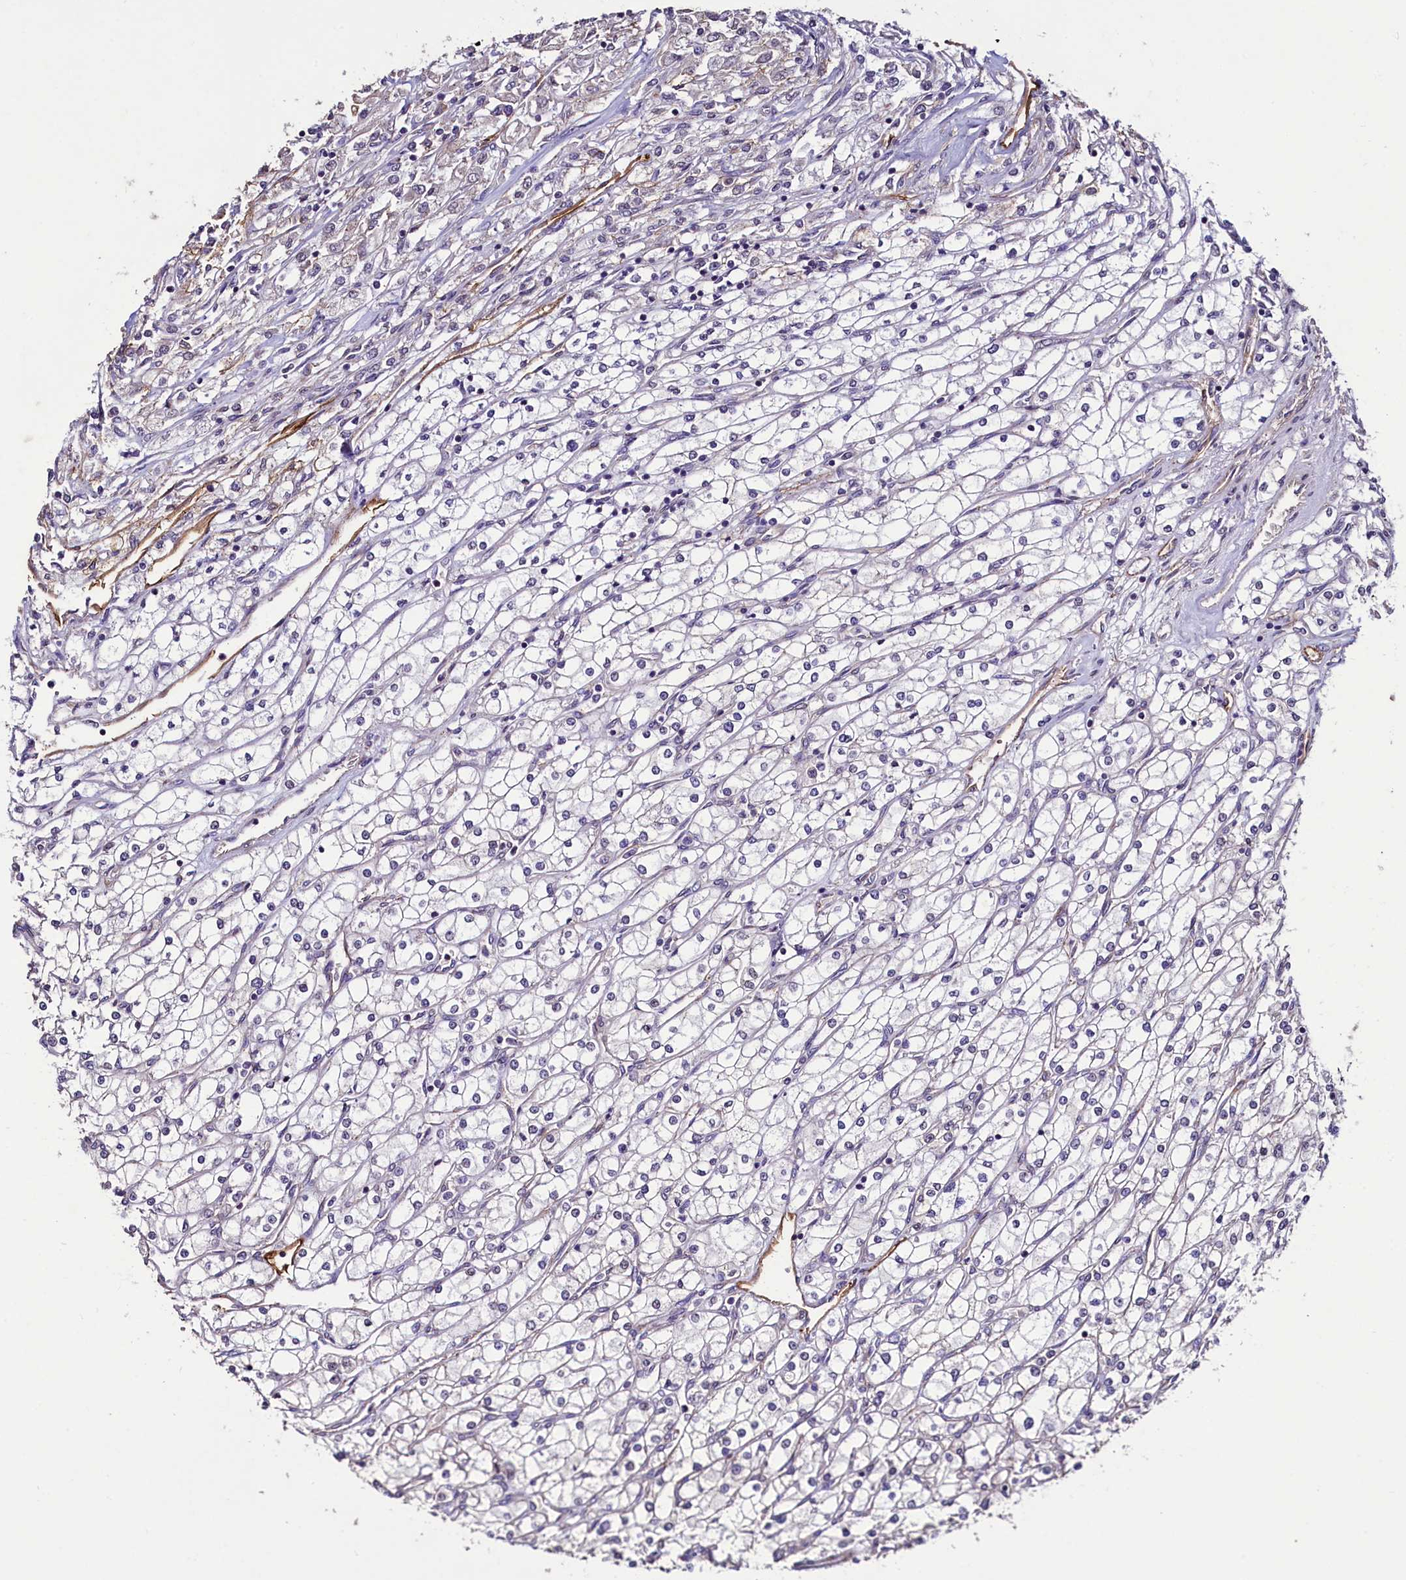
{"staining": {"intensity": "negative", "quantity": "none", "location": "none"}, "tissue": "renal cancer", "cell_type": "Tumor cells", "image_type": "cancer", "snomed": [{"axis": "morphology", "description": "Adenocarcinoma, NOS"}, {"axis": "topography", "description": "Kidney"}], "caption": "Immunohistochemical staining of renal cancer reveals no significant staining in tumor cells.", "gene": "PALM", "patient": {"sex": "male", "age": 80}}